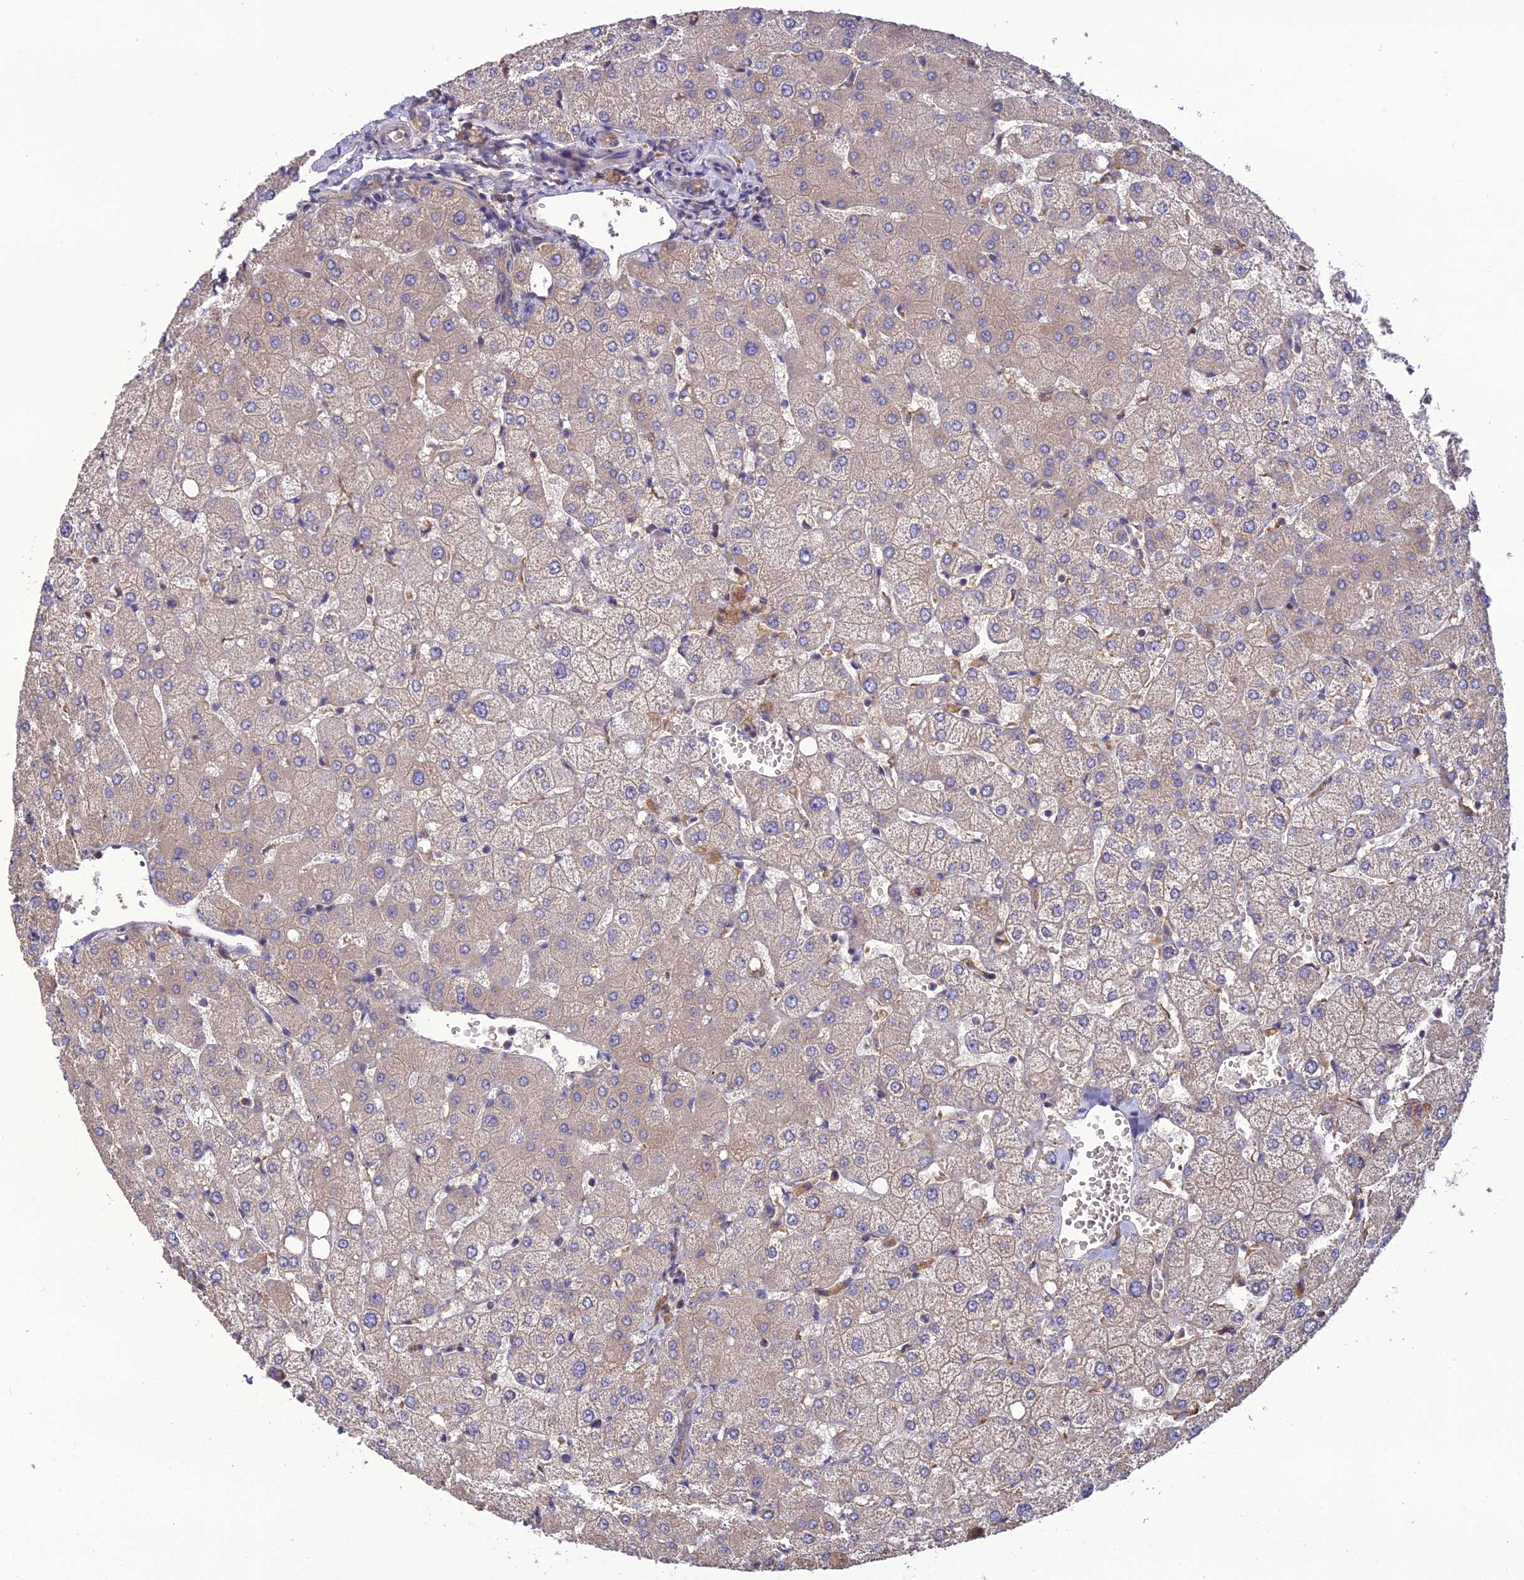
{"staining": {"intensity": "negative", "quantity": "none", "location": "none"}, "tissue": "liver", "cell_type": "Cholangiocytes", "image_type": "normal", "snomed": [{"axis": "morphology", "description": "Normal tissue, NOS"}, {"axis": "topography", "description": "Liver"}], "caption": "Immunohistochemical staining of unremarkable human liver reveals no significant staining in cholangiocytes. Brightfield microscopy of immunohistochemistry (IHC) stained with DAB (3,3'-diaminobenzidine) (brown) and hematoxylin (blue), captured at high magnification.", "gene": "GALR2", "patient": {"sex": "female", "age": 54}}